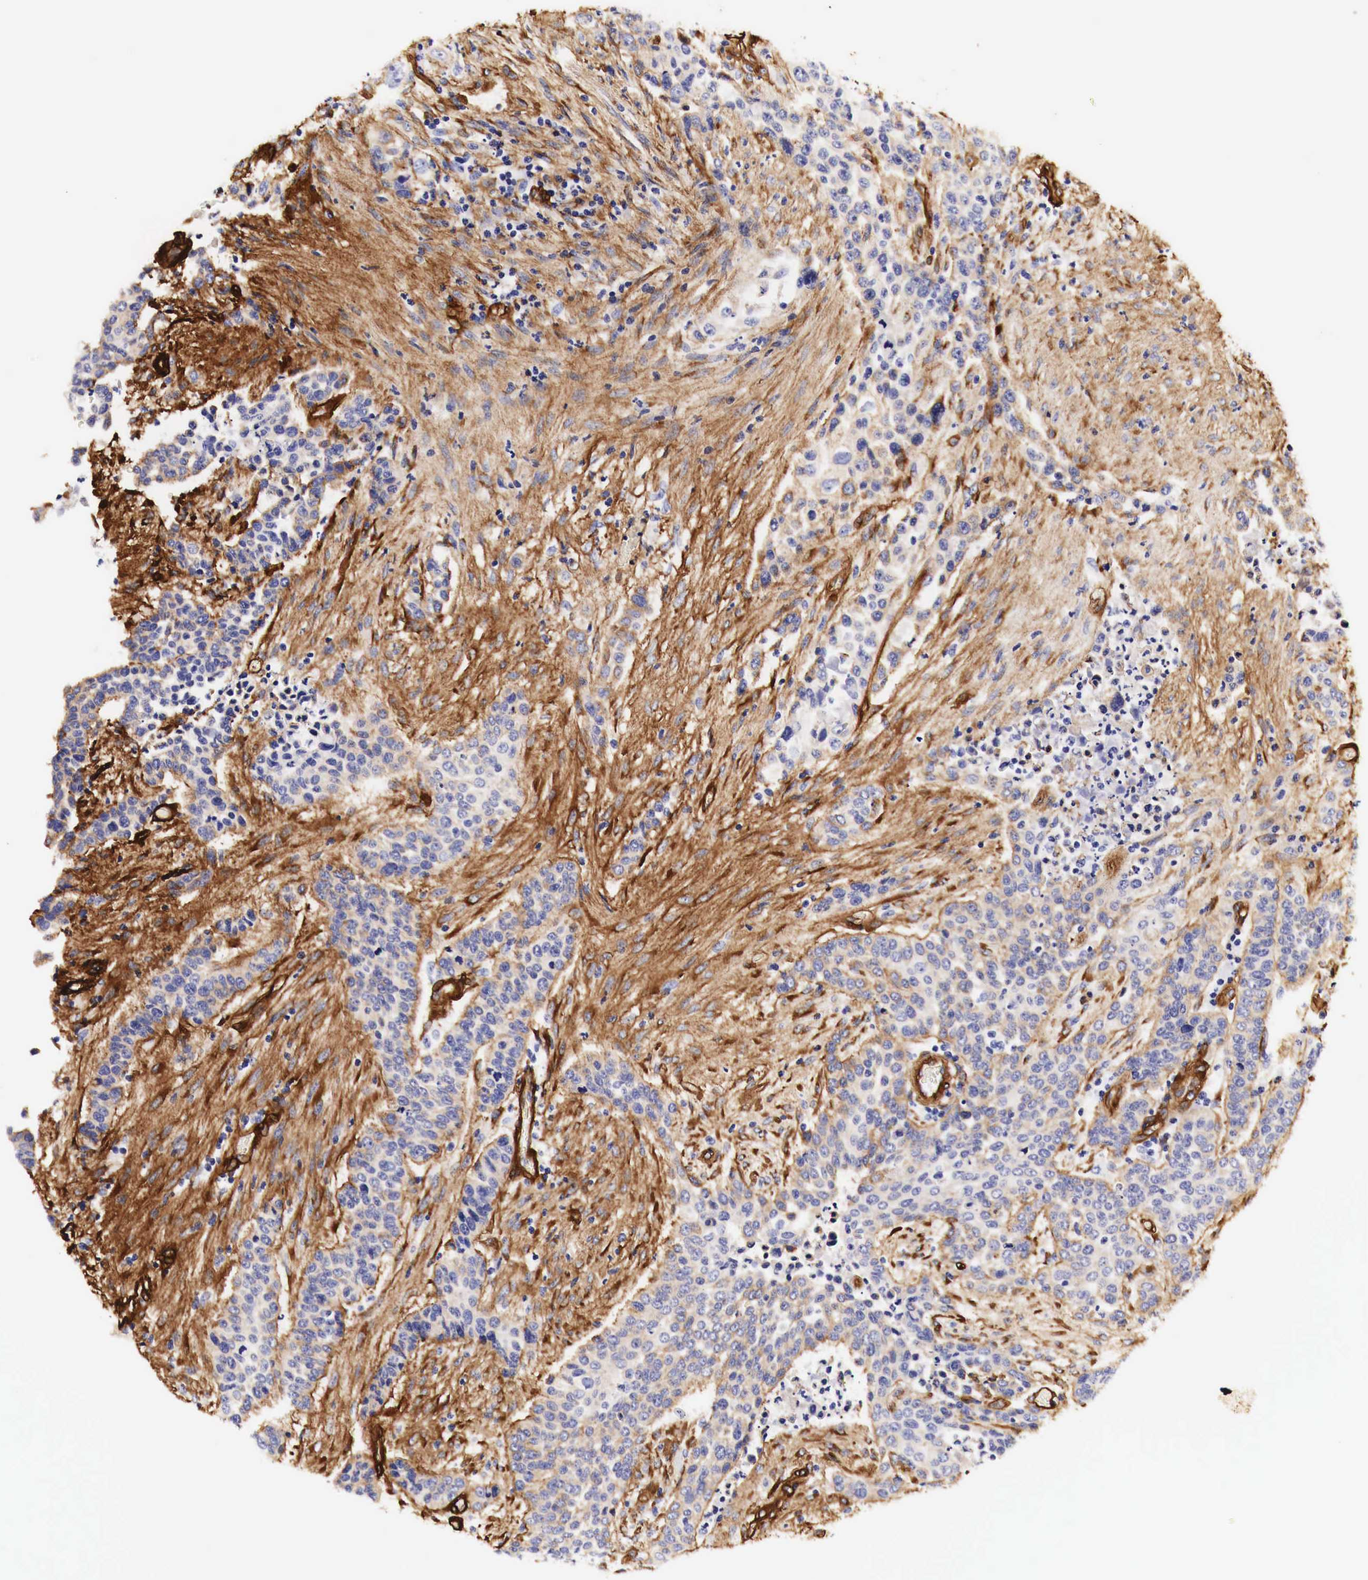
{"staining": {"intensity": "moderate", "quantity": "25%-75%", "location": "cytoplasmic/membranous"}, "tissue": "urothelial cancer", "cell_type": "Tumor cells", "image_type": "cancer", "snomed": [{"axis": "morphology", "description": "Urothelial carcinoma, High grade"}, {"axis": "topography", "description": "Urinary bladder"}], "caption": "DAB immunohistochemical staining of human high-grade urothelial carcinoma reveals moderate cytoplasmic/membranous protein staining in approximately 25%-75% of tumor cells. (DAB IHC with brightfield microscopy, high magnification).", "gene": "LAMB2", "patient": {"sex": "male", "age": 74}}